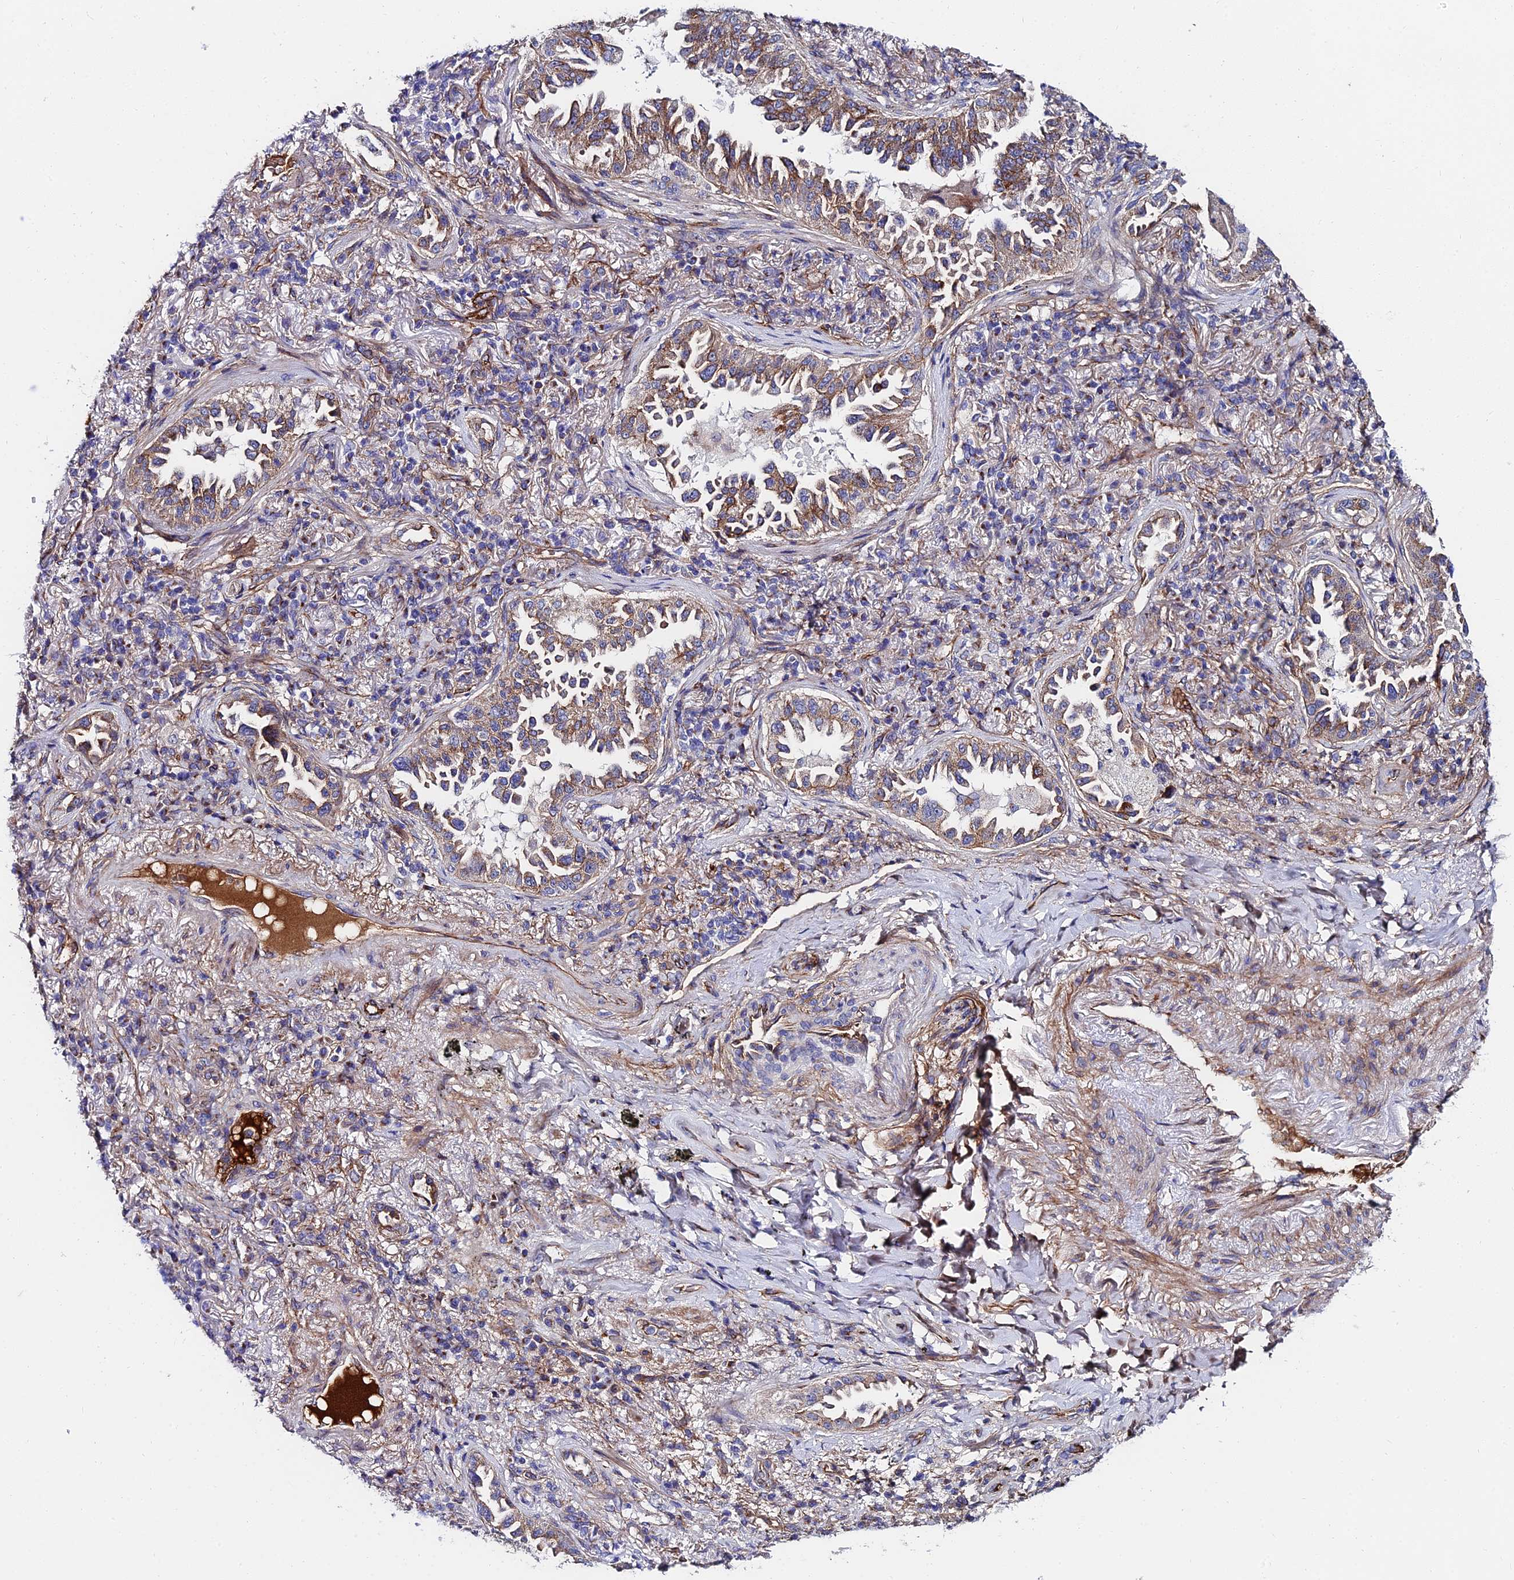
{"staining": {"intensity": "moderate", "quantity": ">75%", "location": "cytoplasmic/membranous"}, "tissue": "lung cancer", "cell_type": "Tumor cells", "image_type": "cancer", "snomed": [{"axis": "morphology", "description": "Adenocarcinoma, NOS"}, {"axis": "topography", "description": "Lung"}], "caption": "Immunohistochemical staining of lung adenocarcinoma exhibits medium levels of moderate cytoplasmic/membranous staining in about >75% of tumor cells.", "gene": "ADGRF3", "patient": {"sex": "female", "age": 69}}